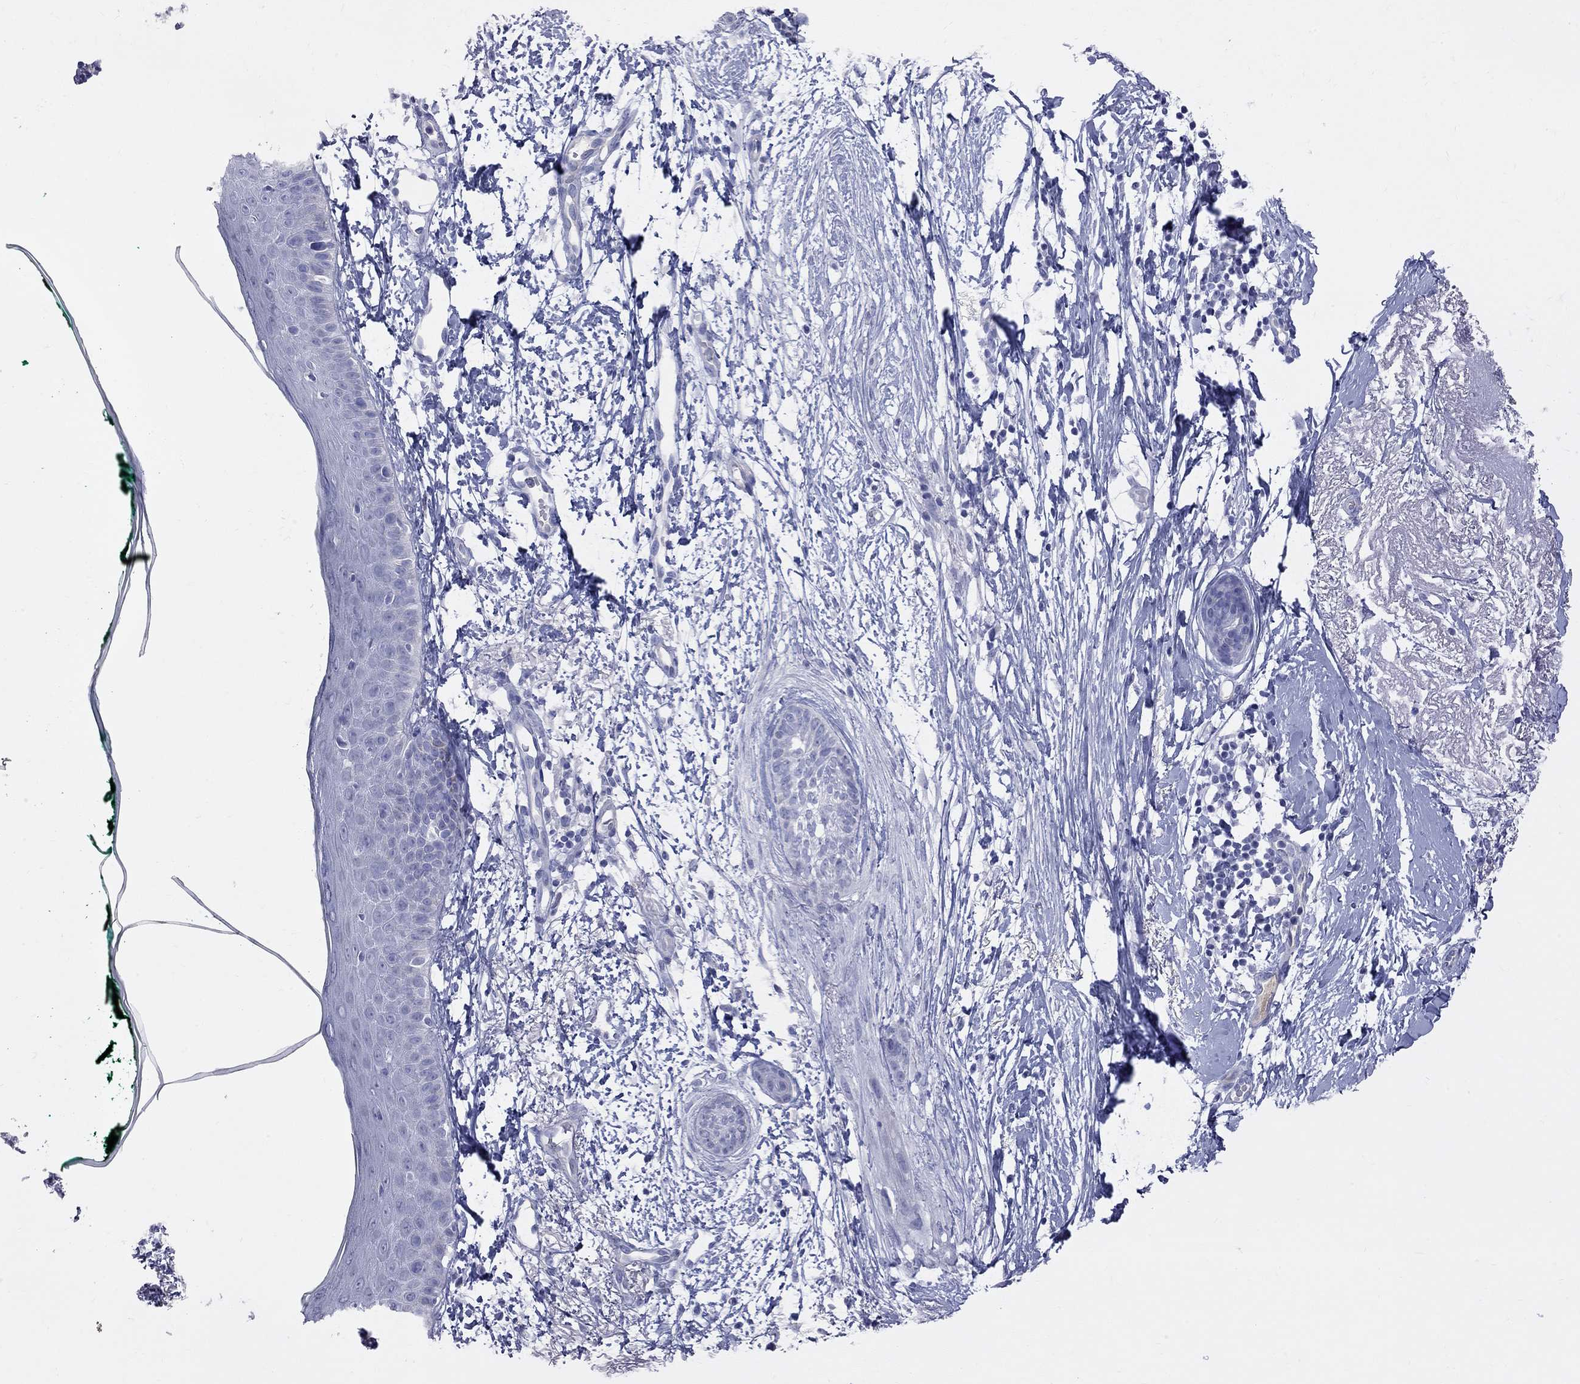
{"staining": {"intensity": "negative", "quantity": "none", "location": "none"}, "tissue": "skin cancer", "cell_type": "Tumor cells", "image_type": "cancer", "snomed": [{"axis": "morphology", "description": "Normal tissue, NOS"}, {"axis": "morphology", "description": "Basal cell carcinoma"}, {"axis": "topography", "description": "Skin"}], "caption": "Skin cancer (basal cell carcinoma) was stained to show a protein in brown. There is no significant staining in tumor cells. The staining was performed using DAB (3,3'-diaminobenzidine) to visualize the protein expression in brown, while the nuclei were stained in blue with hematoxylin (Magnification: 20x).", "gene": "KCND2", "patient": {"sex": "male", "age": 84}}